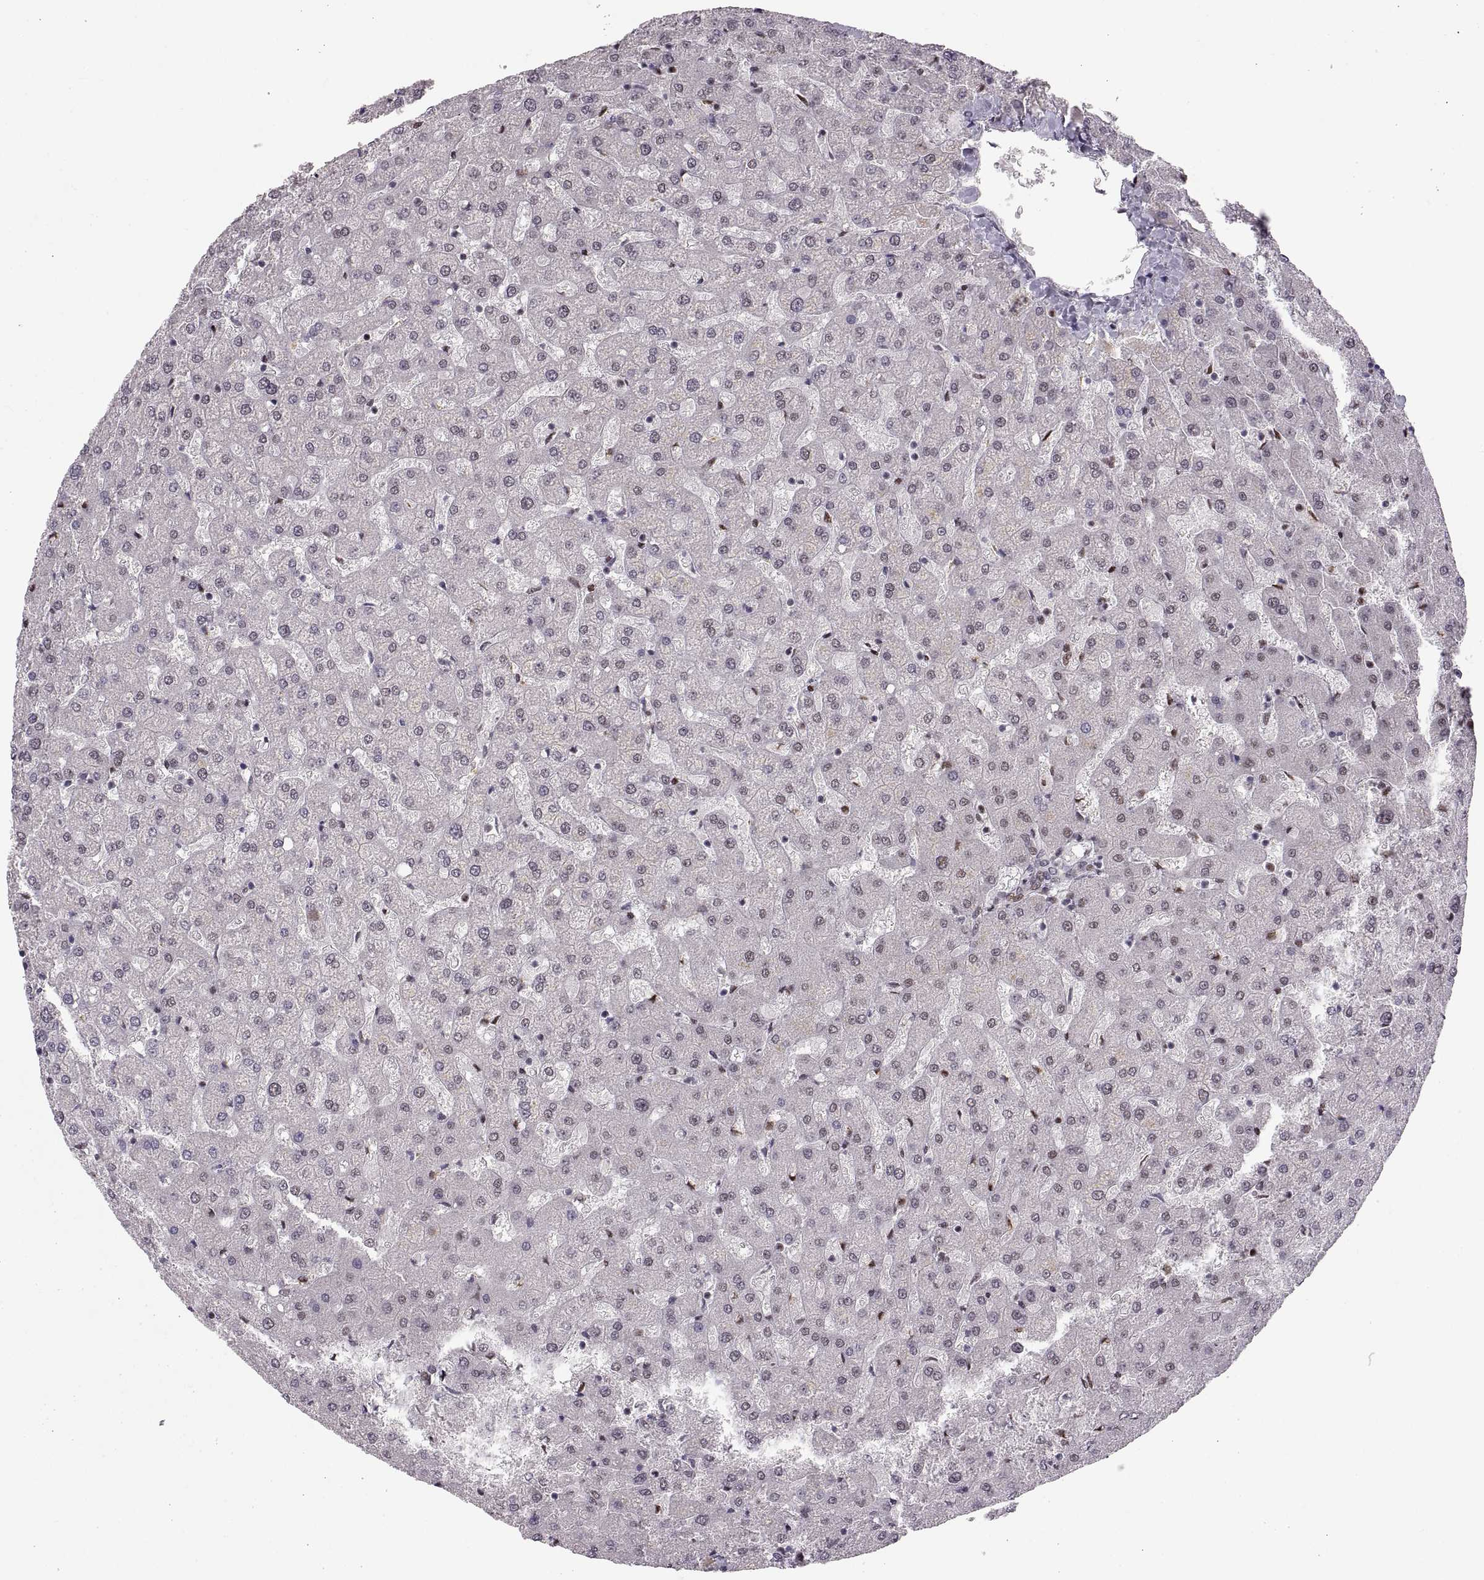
{"staining": {"intensity": "negative", "quantity": "none", "location": "none"}, "tissue": "liver", "cell_type": "Cholangiocytes", "image_type": "normal", "snomed": [{"axis": "morphology", "description": "Normal tissue, NOS"}, {"axis": "topography", "description": "Liver"}], "caption": "A histopathology image of human liver is negative for staining in cholangiocytes. (DAB immunohistochemistry with hematoxylin counter stain).", "gene": "SNAI1", "patient": {"sex": "female", "age": 50}}